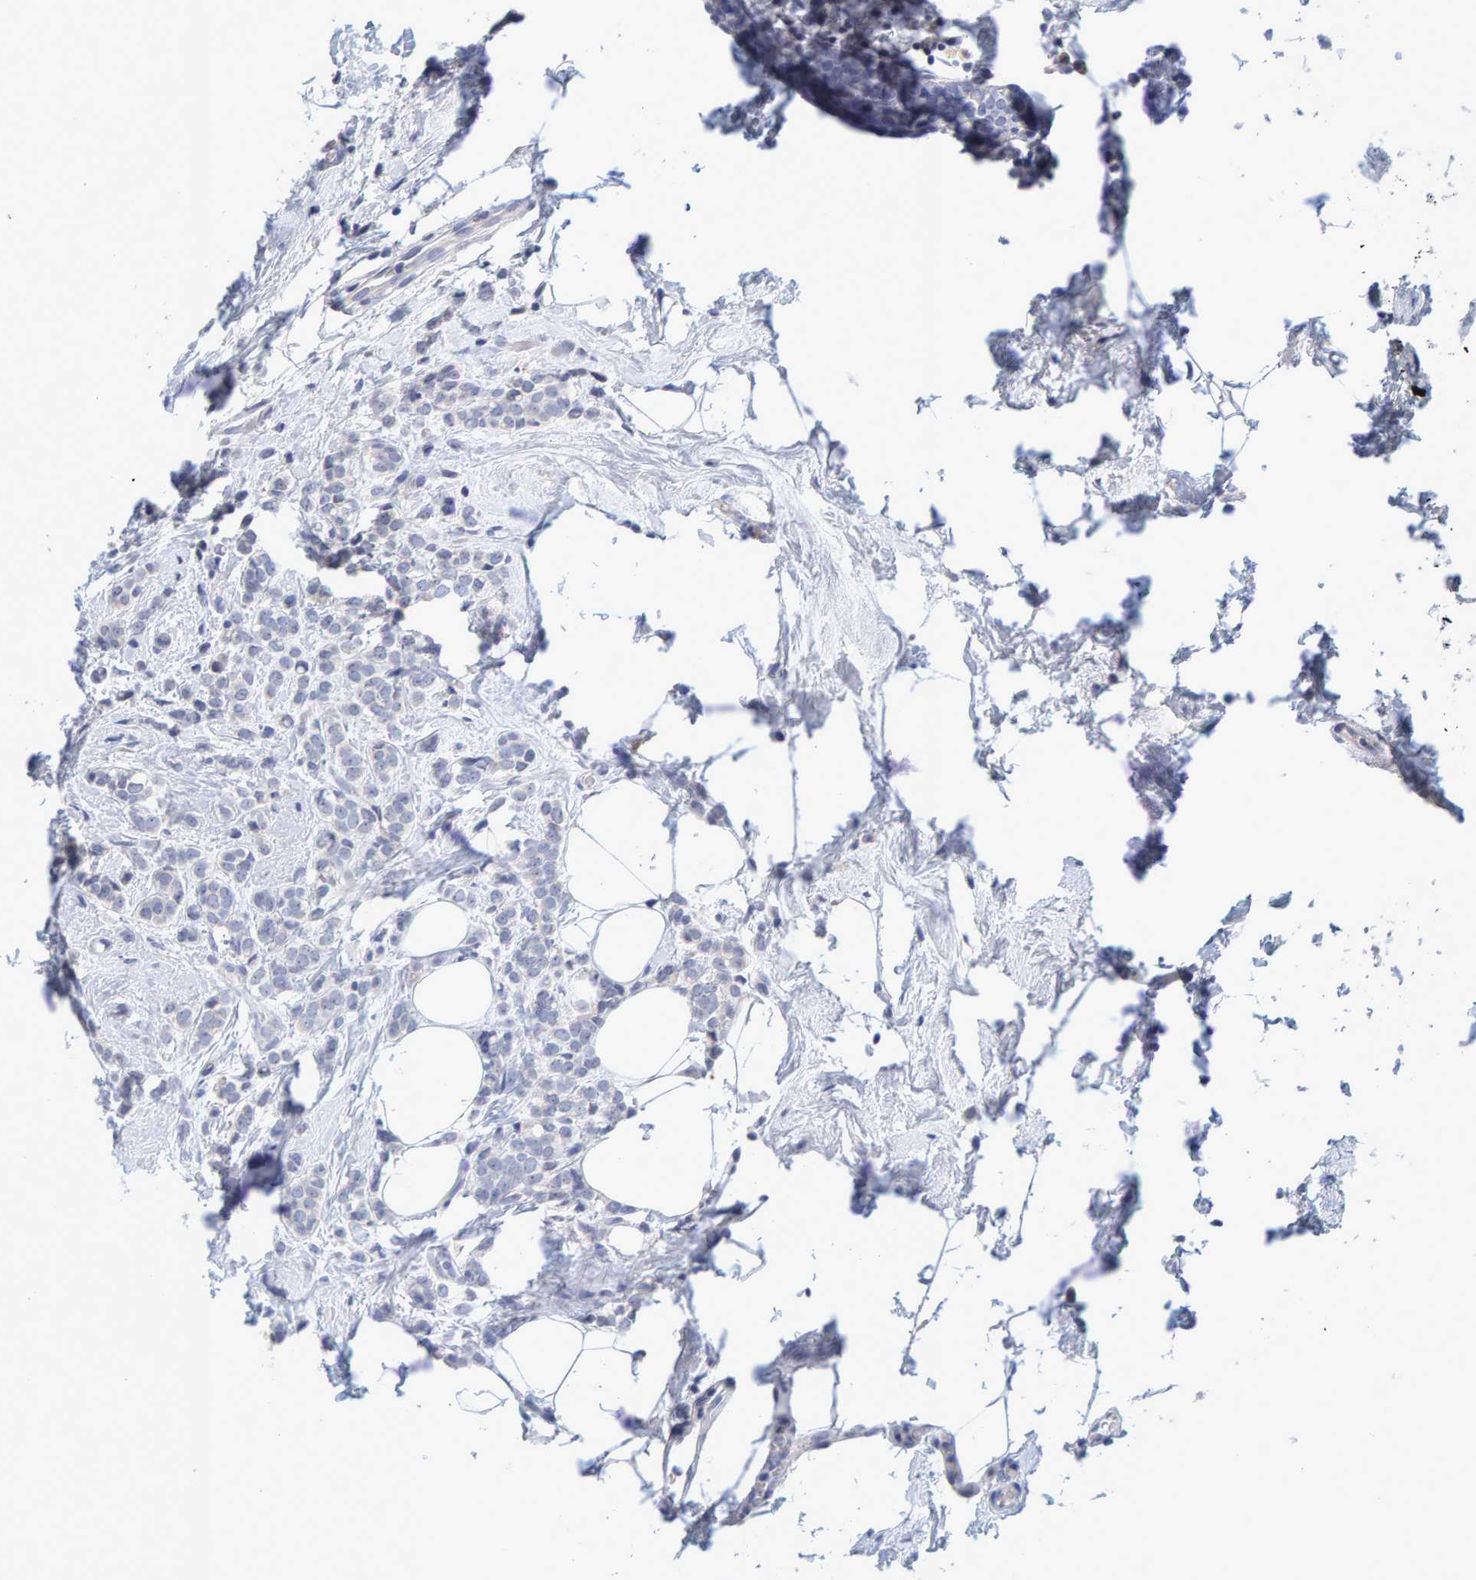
{"staining": {"intensity": "negative", "quantity": "none", "location": "none"}, "tissue": "breast cancer", "cell_type": "Tumor cells", "image_type": "cancer", "snomed": [{"axis": "morphology", "description": "Lobular carcinoma"}, {"axis": "topography", "description": "Breast"}], "caption": "This micrograph is of breast lobular carcinoma stained with IHC to label a protein in brown with the nuclei are counter-stained blue. There is no positivity in tumor cells.", "gene": "ZNF77", "patient": {"sex": "female", "age": 50}}